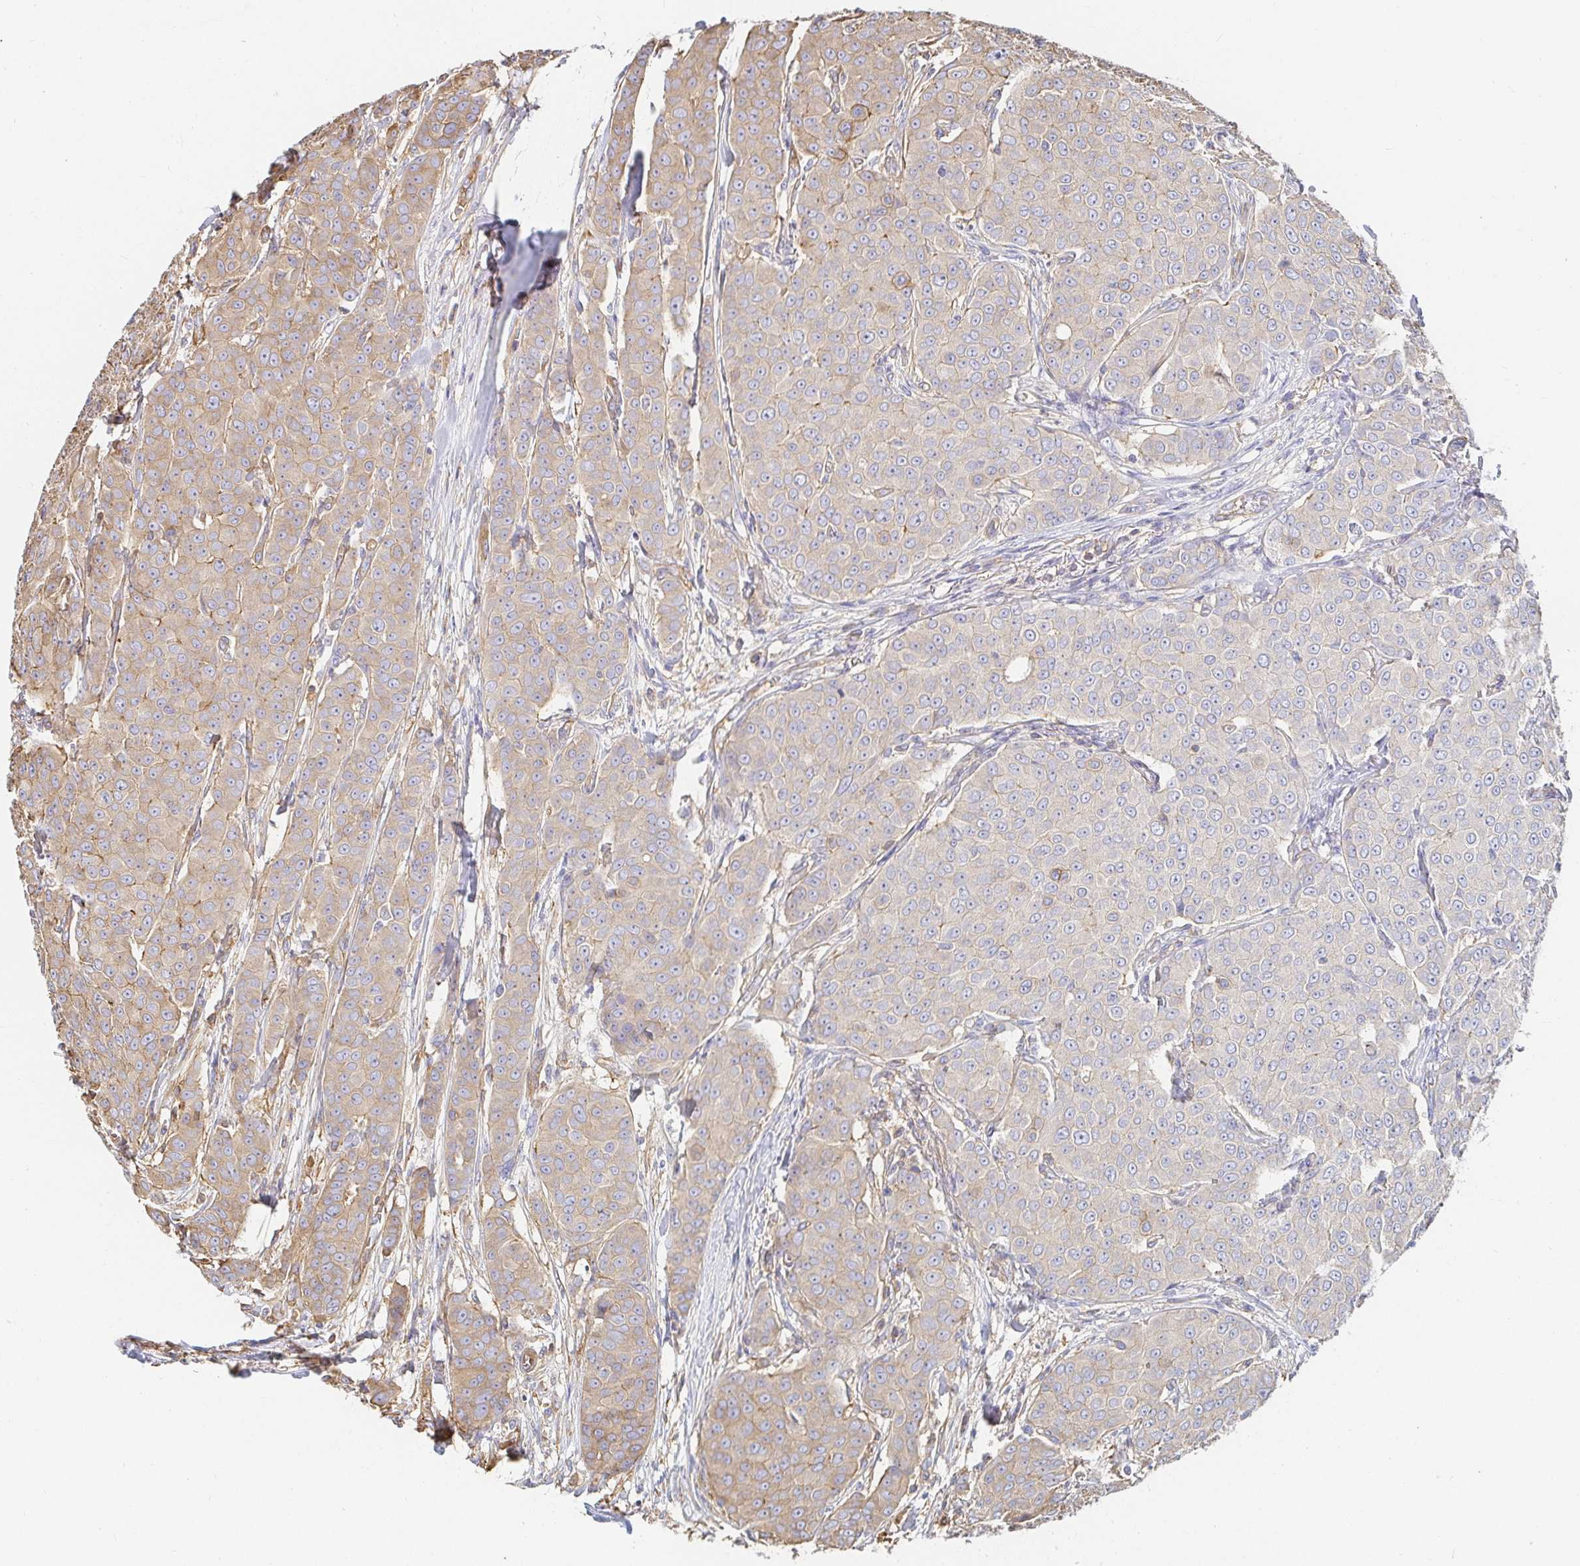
{"staining": {"intensity": "weak", "quantity": "25%-75%", "location": "cytoplasmic/membranous"}, "tissue": "breast cancer", "cell_type": "Tumor cells", "image_type": "cancer", "snomed": [{"axis": "morphology", "description": "Duct carcinoma"}, {"axis": "topography", "description": "Breast"}], "caption": "Immunohistochemistry of intraductal carcinoma (breast) displays low levels of weak cytoplasmic/membranous staining in about 25%-75% of tumor cells. (Stains: DAB in brown, nuclei in blue, Microscopy: brightfield microscopy at high magnification).", "gene": "TSPAN19", "patient": {"sex": "female", "age": 91}}